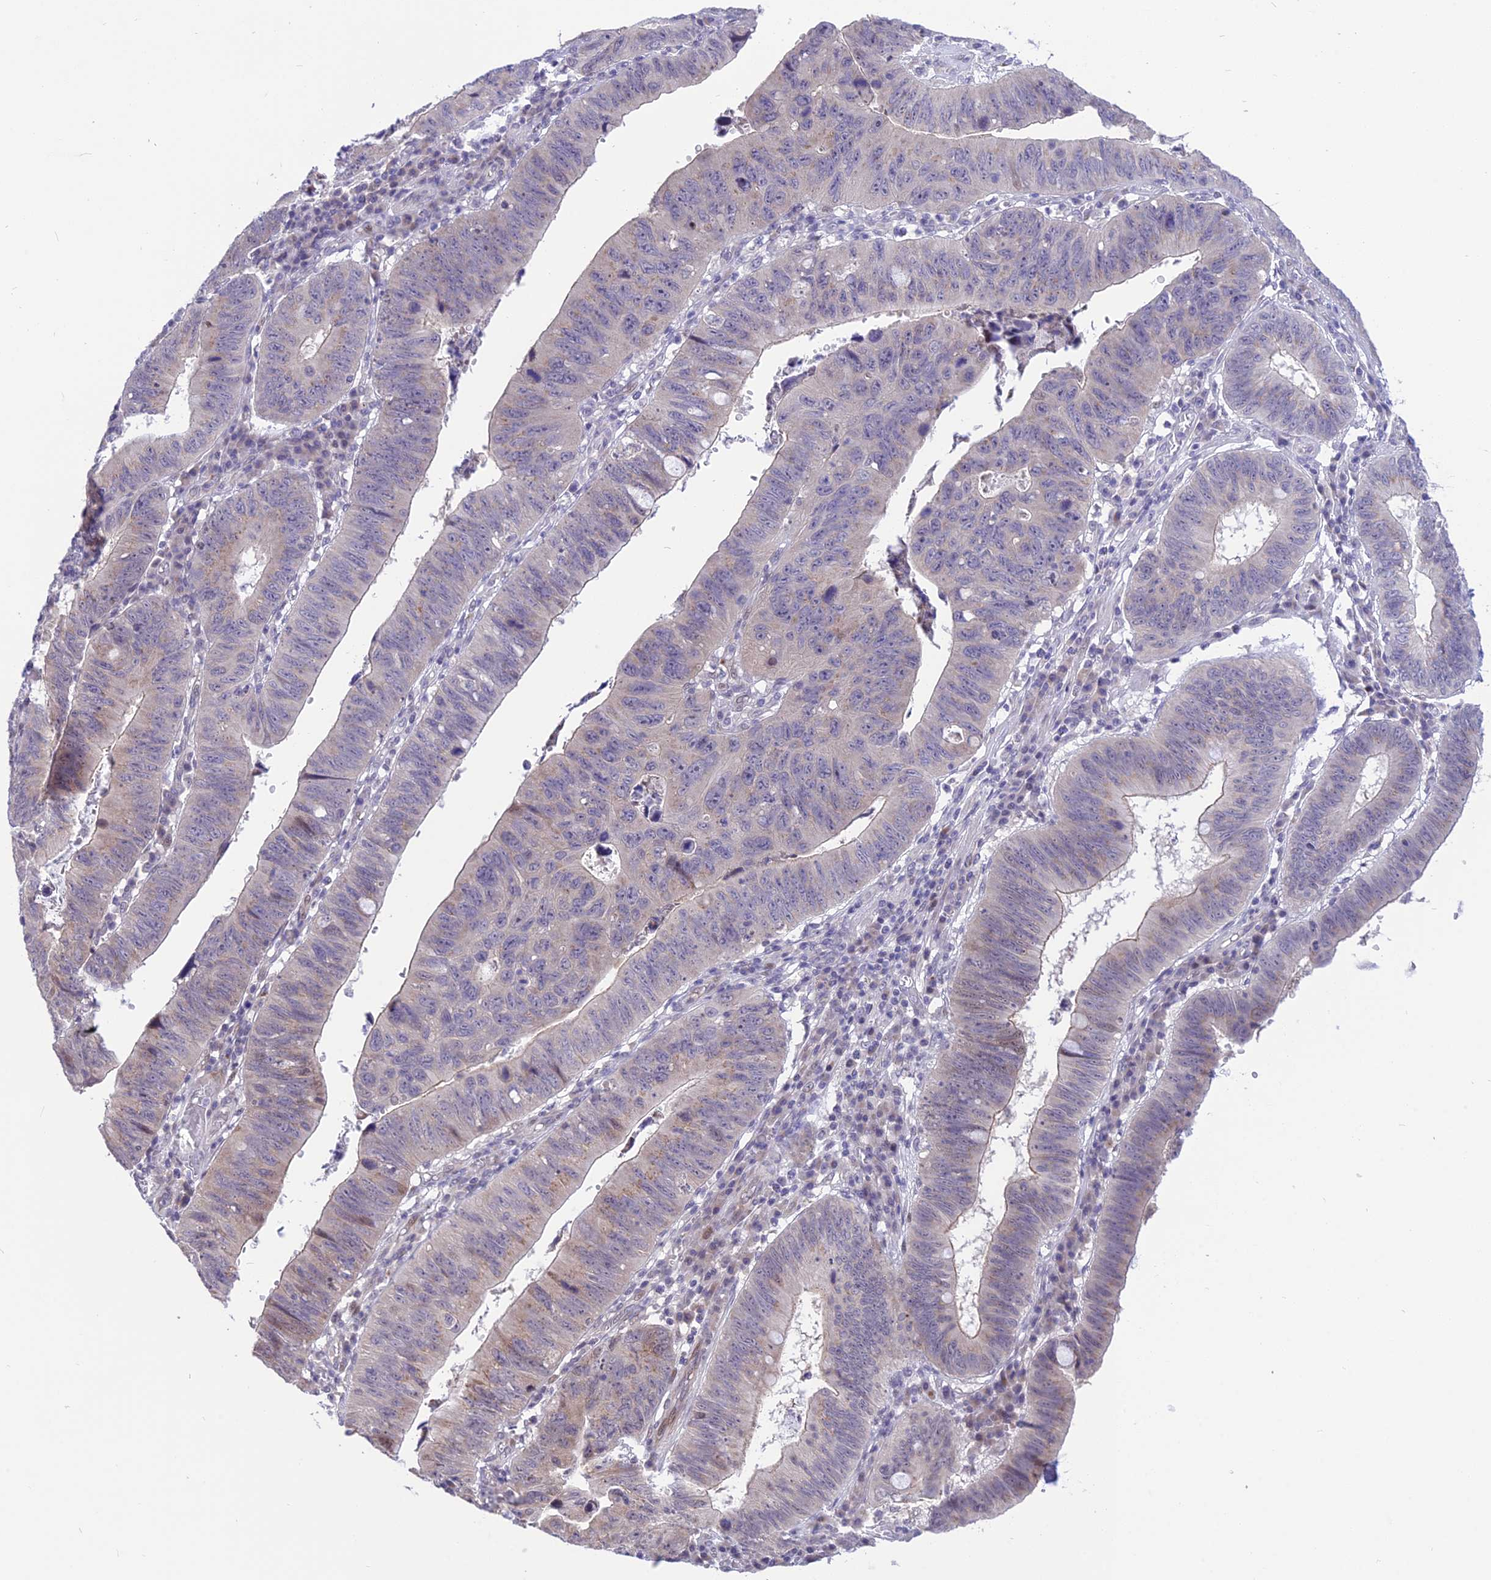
{"staining": {"intensity": "weak", "quantity": "<25%", "location": "cytoplasmic/membranous"}, "tissue": "stomach cancer", "cell_type": "Tumor cells", "image_type": "cancer", "snomed": [{"axis": "morphology", "description": "Adenocarcinoma, NOS"}, {"axis": "topography", "description": "Stomach"}], "caption": "Image shows no significant protein expression in tumor cells of stomach cancer.", "gene": "ZNF837", "patient": {"sex": "male", "age": 59}}